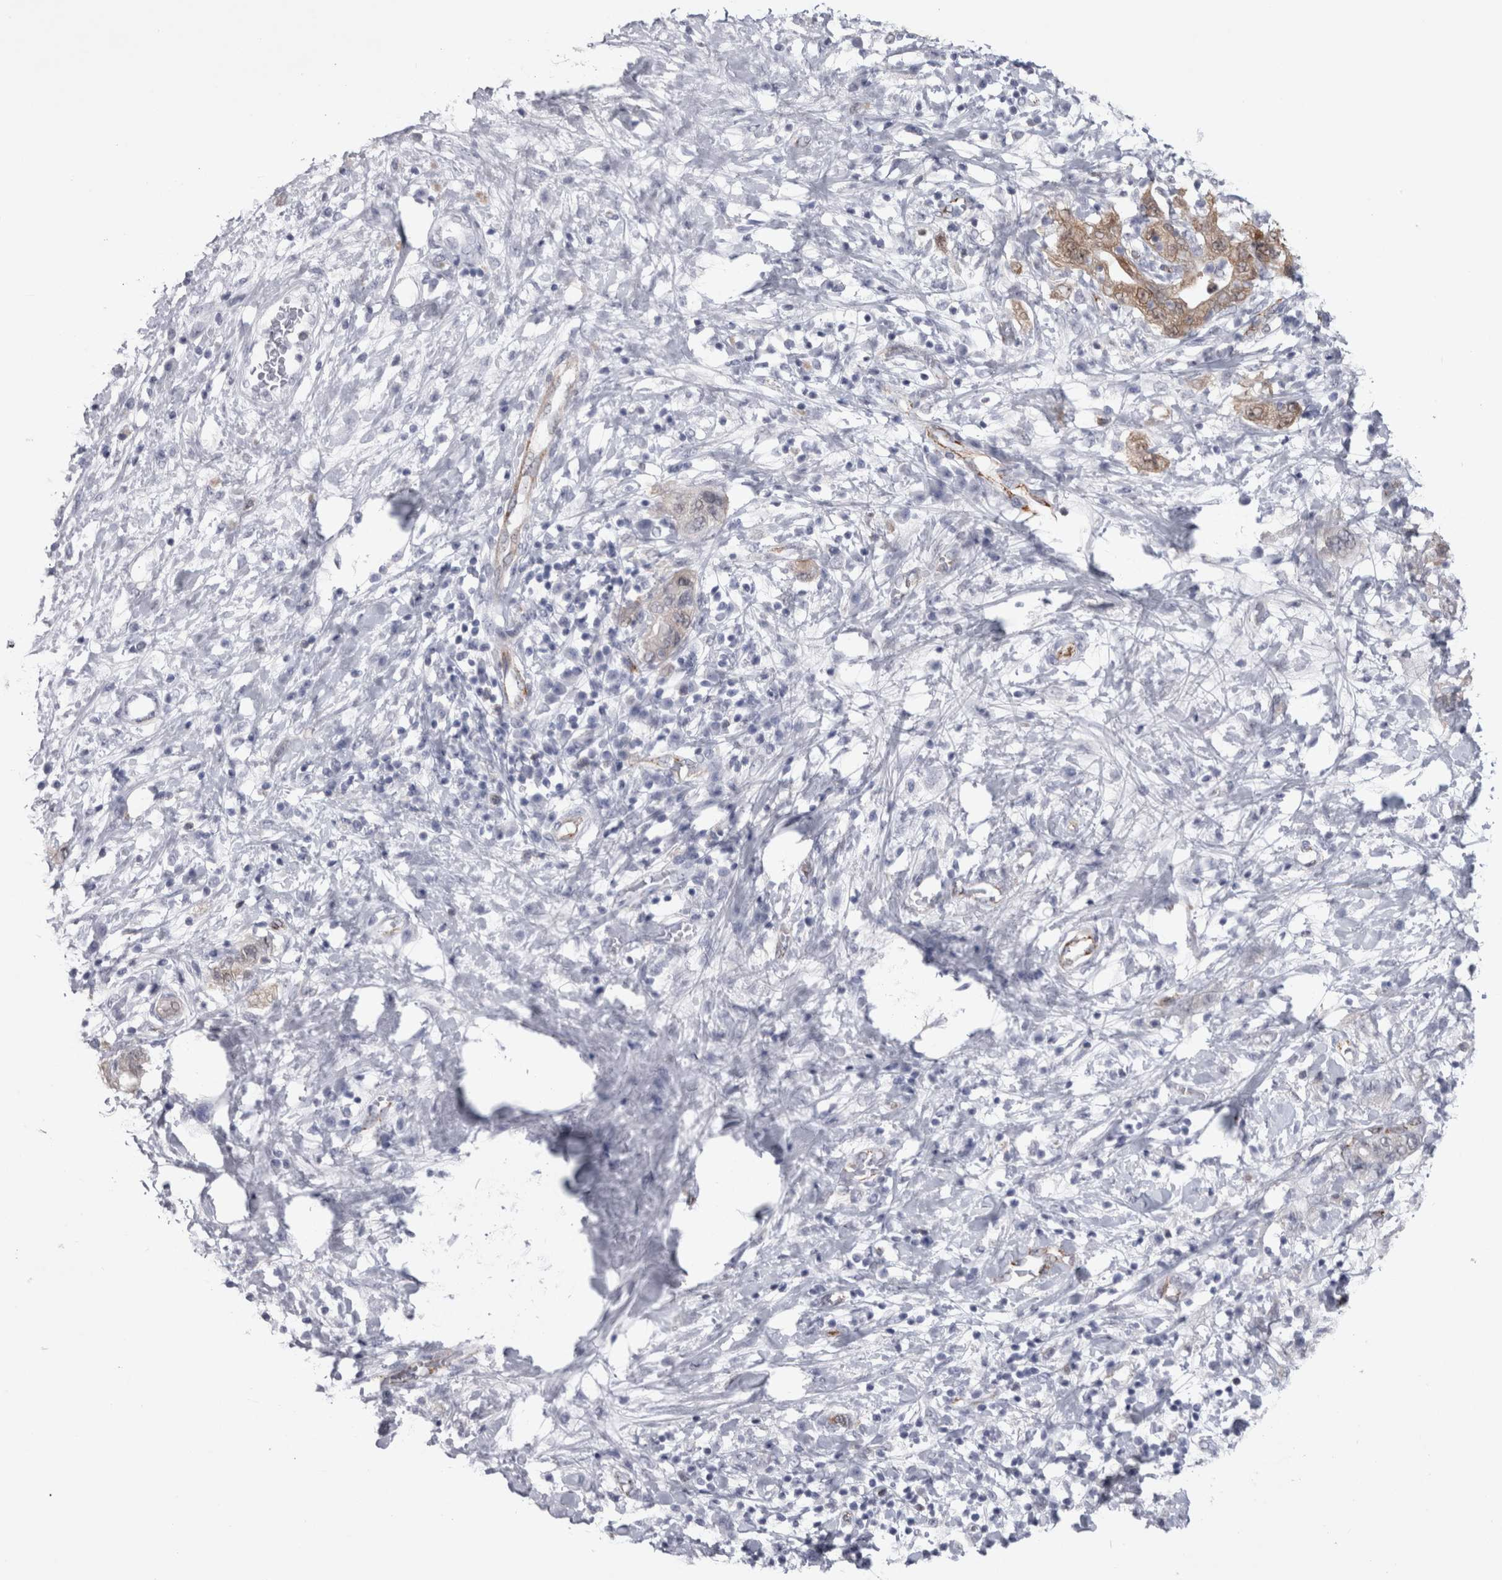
{"staining": {"intensity": "weak", "quantity": "<25%", "location": "cytoplasmic/membranous"}, "tissue": "pancreatic cancer", "cell_type": "Tumor cells", "image_type": "cancer", "snomed": [{"axis": "morphology", "description": "Adenocarcinoma, NOS"}, {"axis": "topography", "description": "Pancreas"}], "caption": "Human pancreatic cancer (adenocarcinoma) stained for a protein using immunohistochemistry shows no staining in tumor cells.", "gene": "ACOT7", "patient": {"sex": "female", "age": 73}}